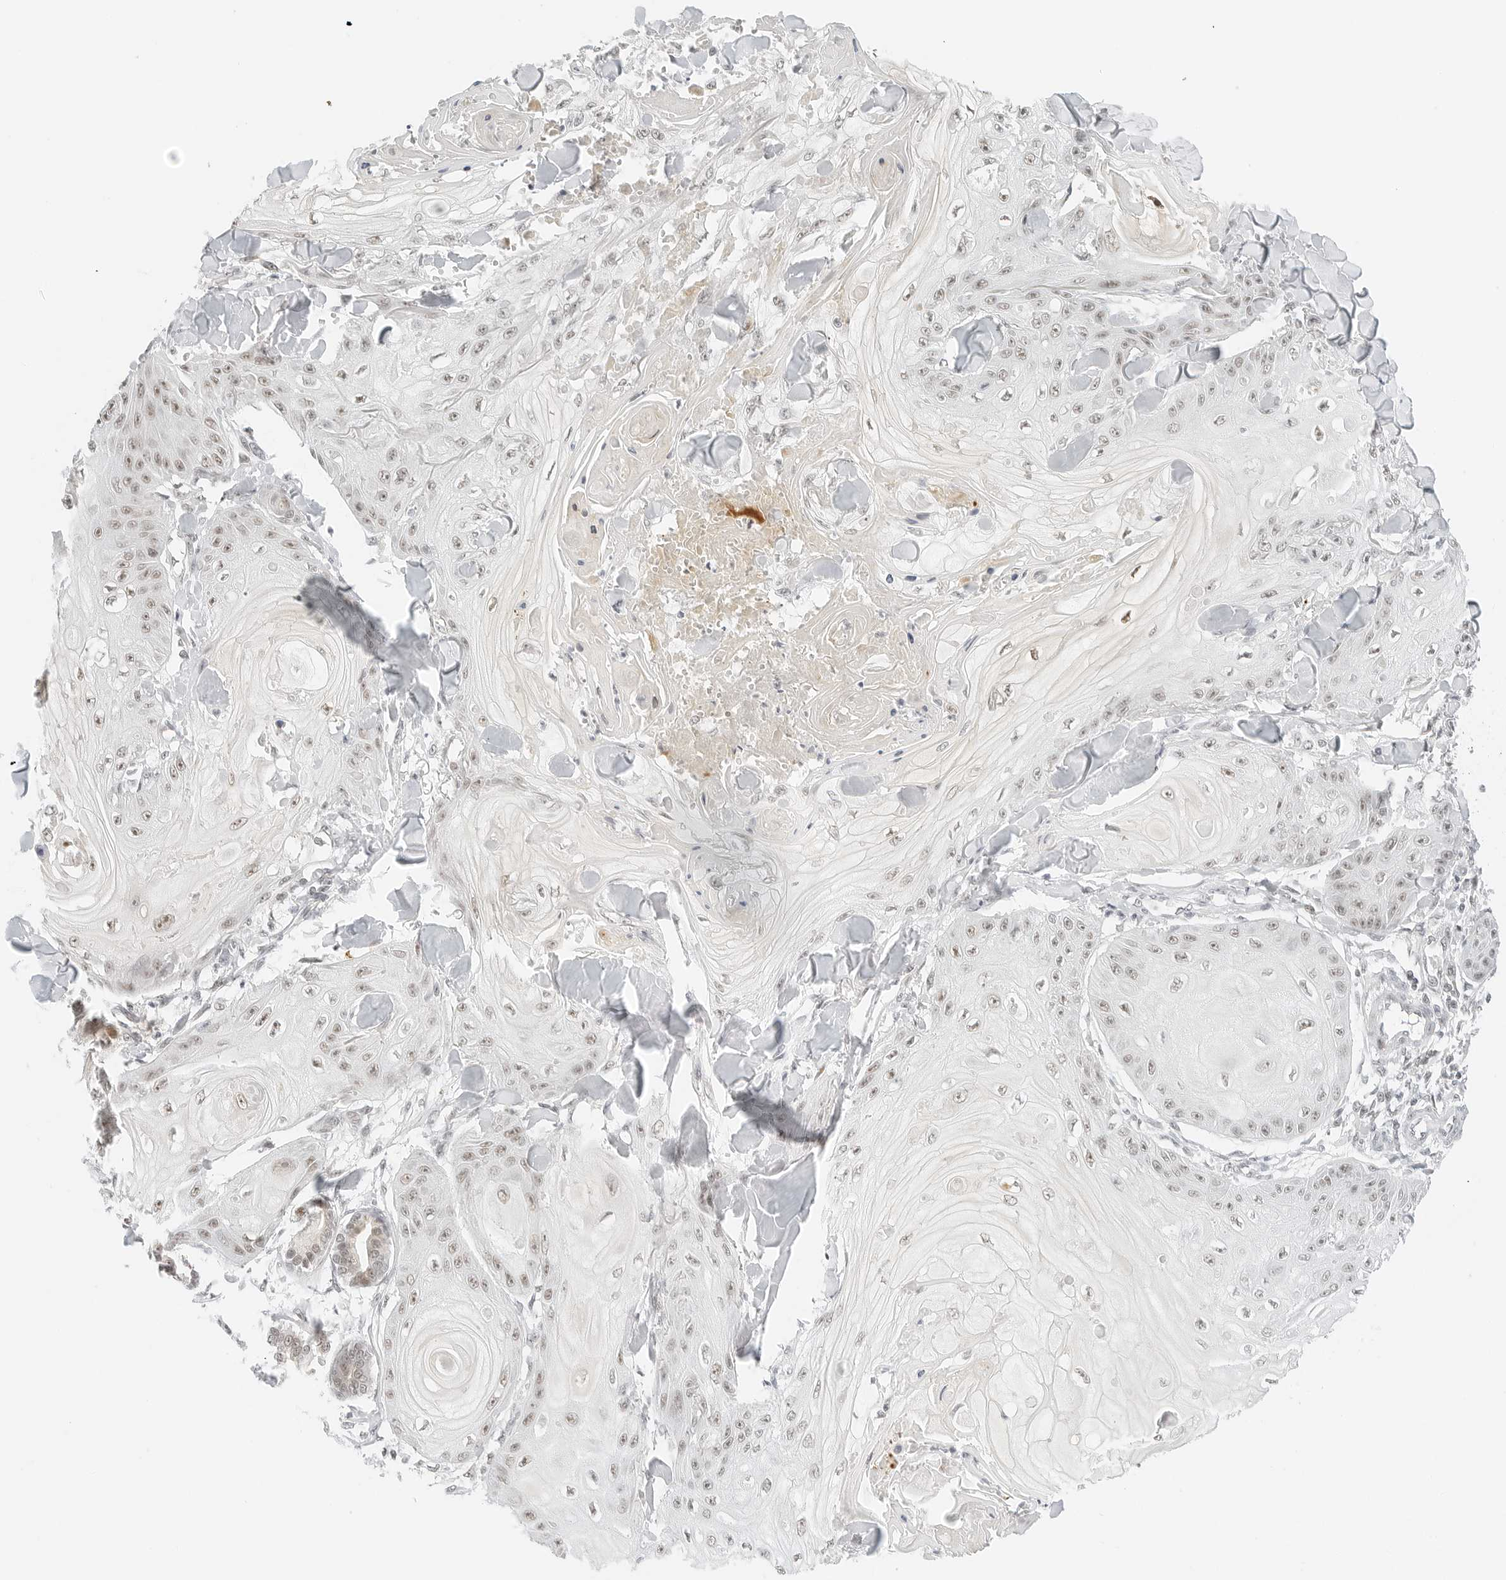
{"staining": {"intensity": "weak", "quantity": "25%-75%", "location": "nuclear"}, "tissue": "skin cancer", "cell_type": "Tumor cells", "image_type": "cancer", "snomed": [{"axis": "morphology", "description": "Squamous cell carcinoma, NOS"}, {"axis": "topography", "description": "Skin"}], "caption": "Immunohistochemical staining of squamous cell carcinoma (skin) exhibits weak nuclear protein staining in approximately 25%-75% of tumor cells.", "gene": "NEO1", "patient": {"sex": "male", "age": 74}}